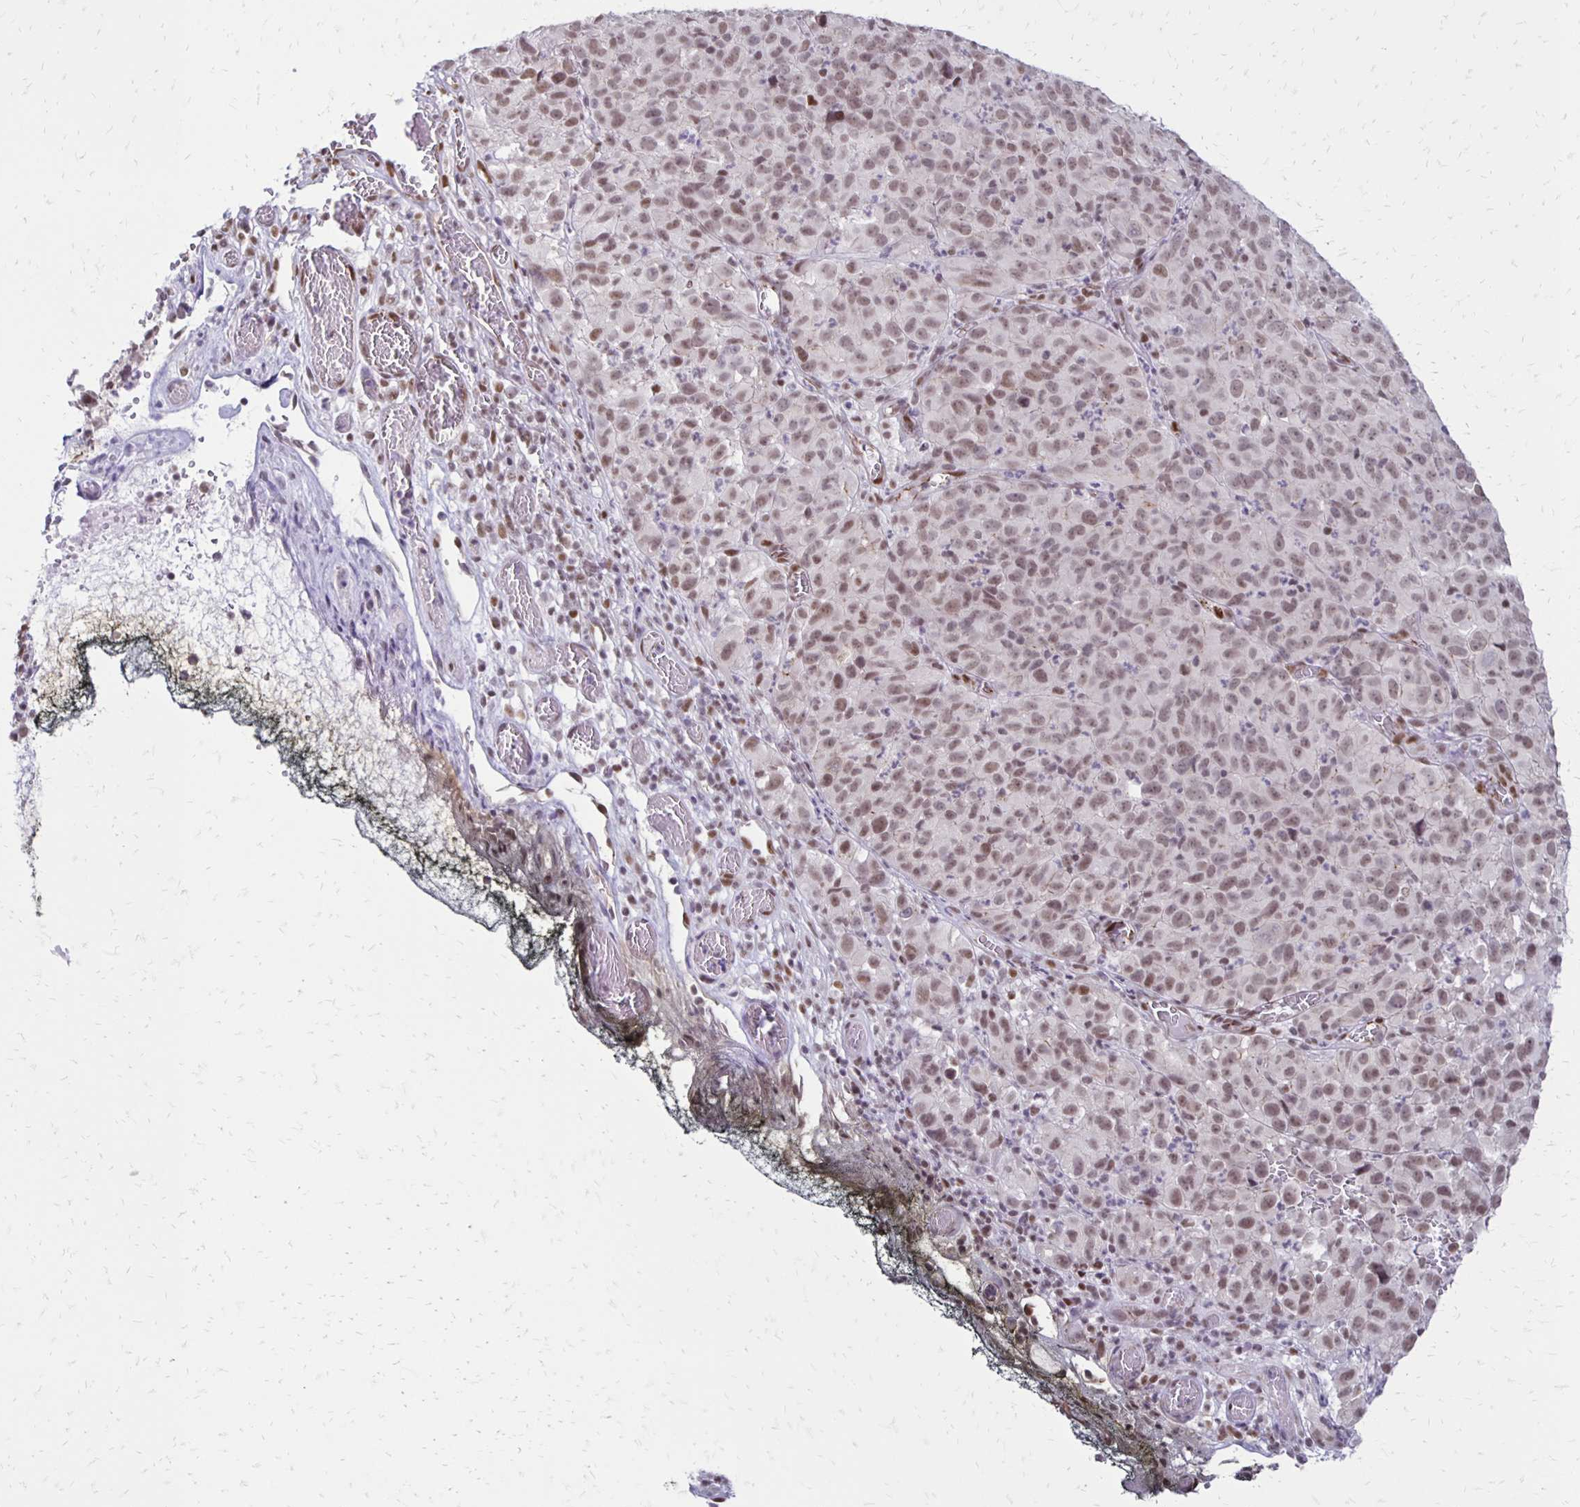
{"staining": {"intensity": "weak", "quantity": ">75%", "location": "nuclear"}, "tissue": "melanoma", "cell_type": "Tumor cells", "image_type": "cancer", "snomed": [{"axis": "morphology", "description": "Malignant melanoma, NOS"}, {"axis": "topography", "description": "Skin"}], "caption": "Immunohistochemical staining of human malignant melanoma reveals low levels of weak nuclear expression in approximately >75% of tumor cells. (DAB IHC, brown staining for protein, blue staining for nuclei).", "gene": "DDB2", "patient": {"sex": "male", "age": 51}}